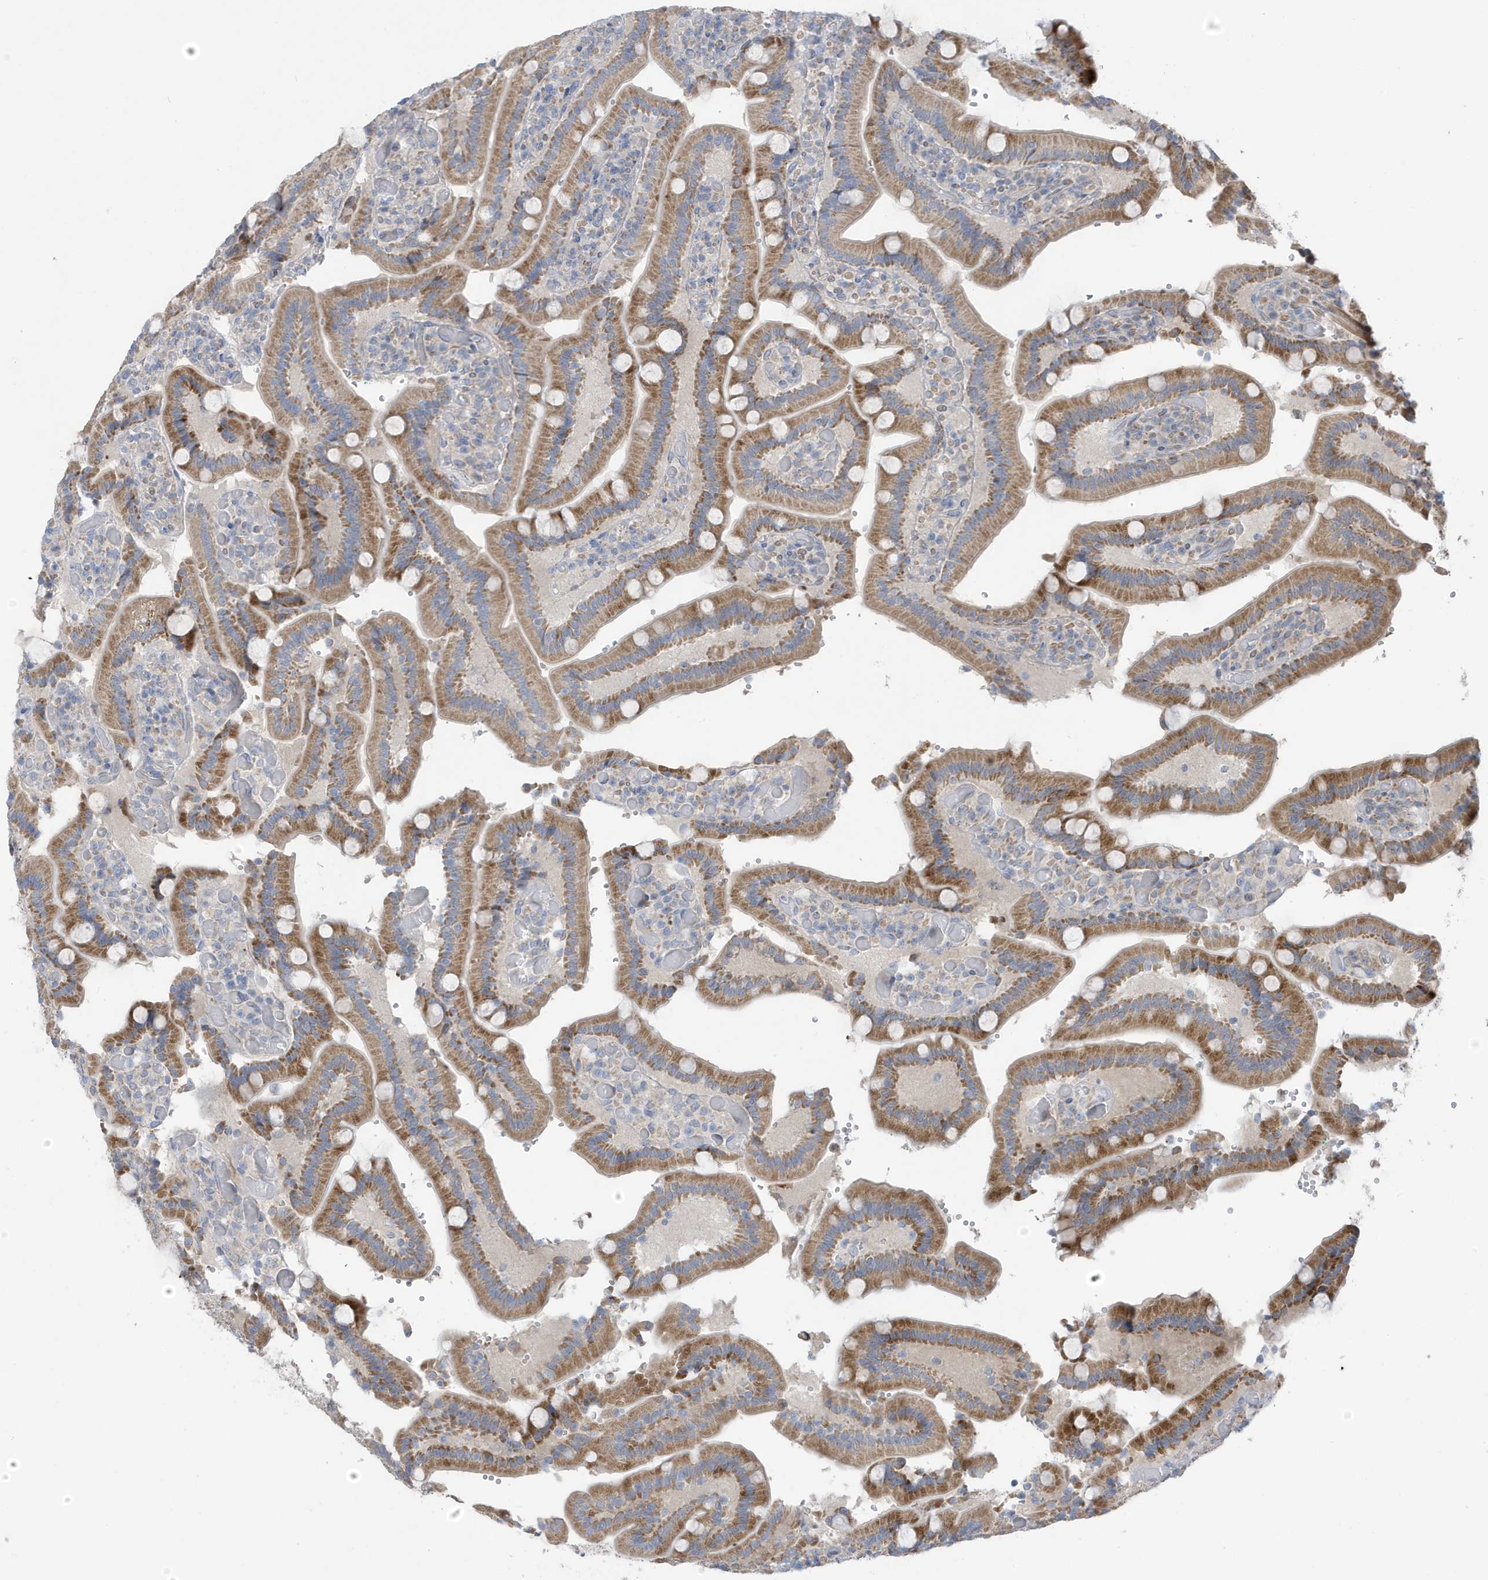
{"staining": {"intensity": "moderate", "quantity": "25%-75%", "location": "cytoplasmic/membranous"}, "tissue": "duodenum", "cell_type": "Glandular cells", "image_type": "normal", "snomed": [{"axis": "morphology", "description": "Normal tissue, NOS"}, {"axis": "topography", "description": "Duodenum"}], "caption": "IHC image of benign duodenum: human duodenum stained using IHC displays medium levels of moderate protein expression localized specifically in the cytoplasmic/membranous of glandular cells, appearing as a cytoplasmic/membranous brown color.", "gene": "ATP13A5", "patient": {"sex": "female", "age": 62}}